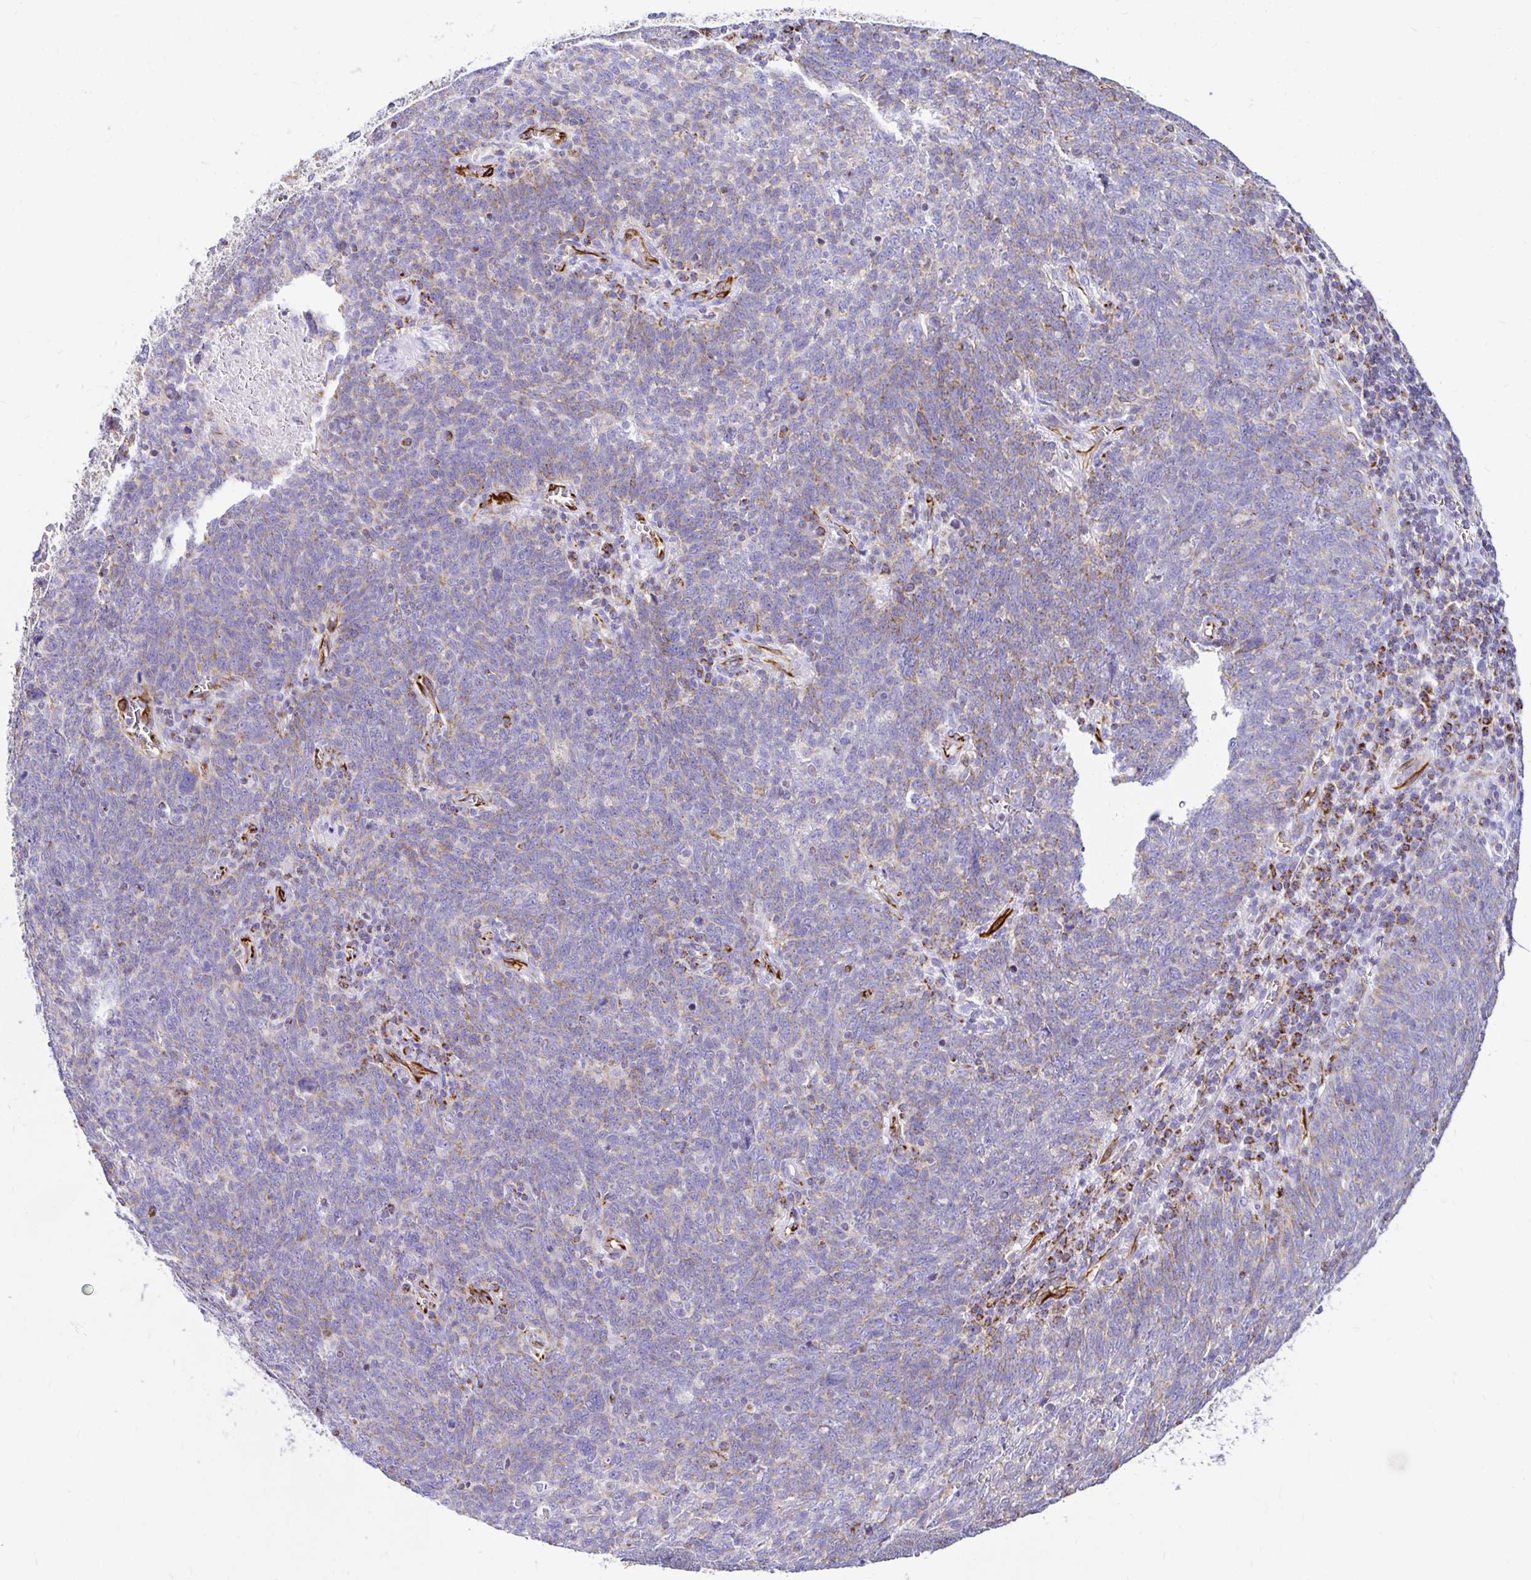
{"staining": {"intensity": "weak", "quantity": "<25%", "location": "cytoplasmic/membranous"}, "tissue": "lung cancer", "cell_type": "Tumor cells", "image_type": "cancer", "snomed": [{"axis": "morphology", "description": "Squamous cell carcinoma, NOS"}, {"axis": "topography", "description": "Lung"}], "caption": "Immunohistochemistry (IHC) micrograph of squamous cell carcinoma (lung) stained for a protein (brown), which shows no expression in tumor cells.", "gene": "PLAAT2", "patient": {"sex": "female", "age": 72}}